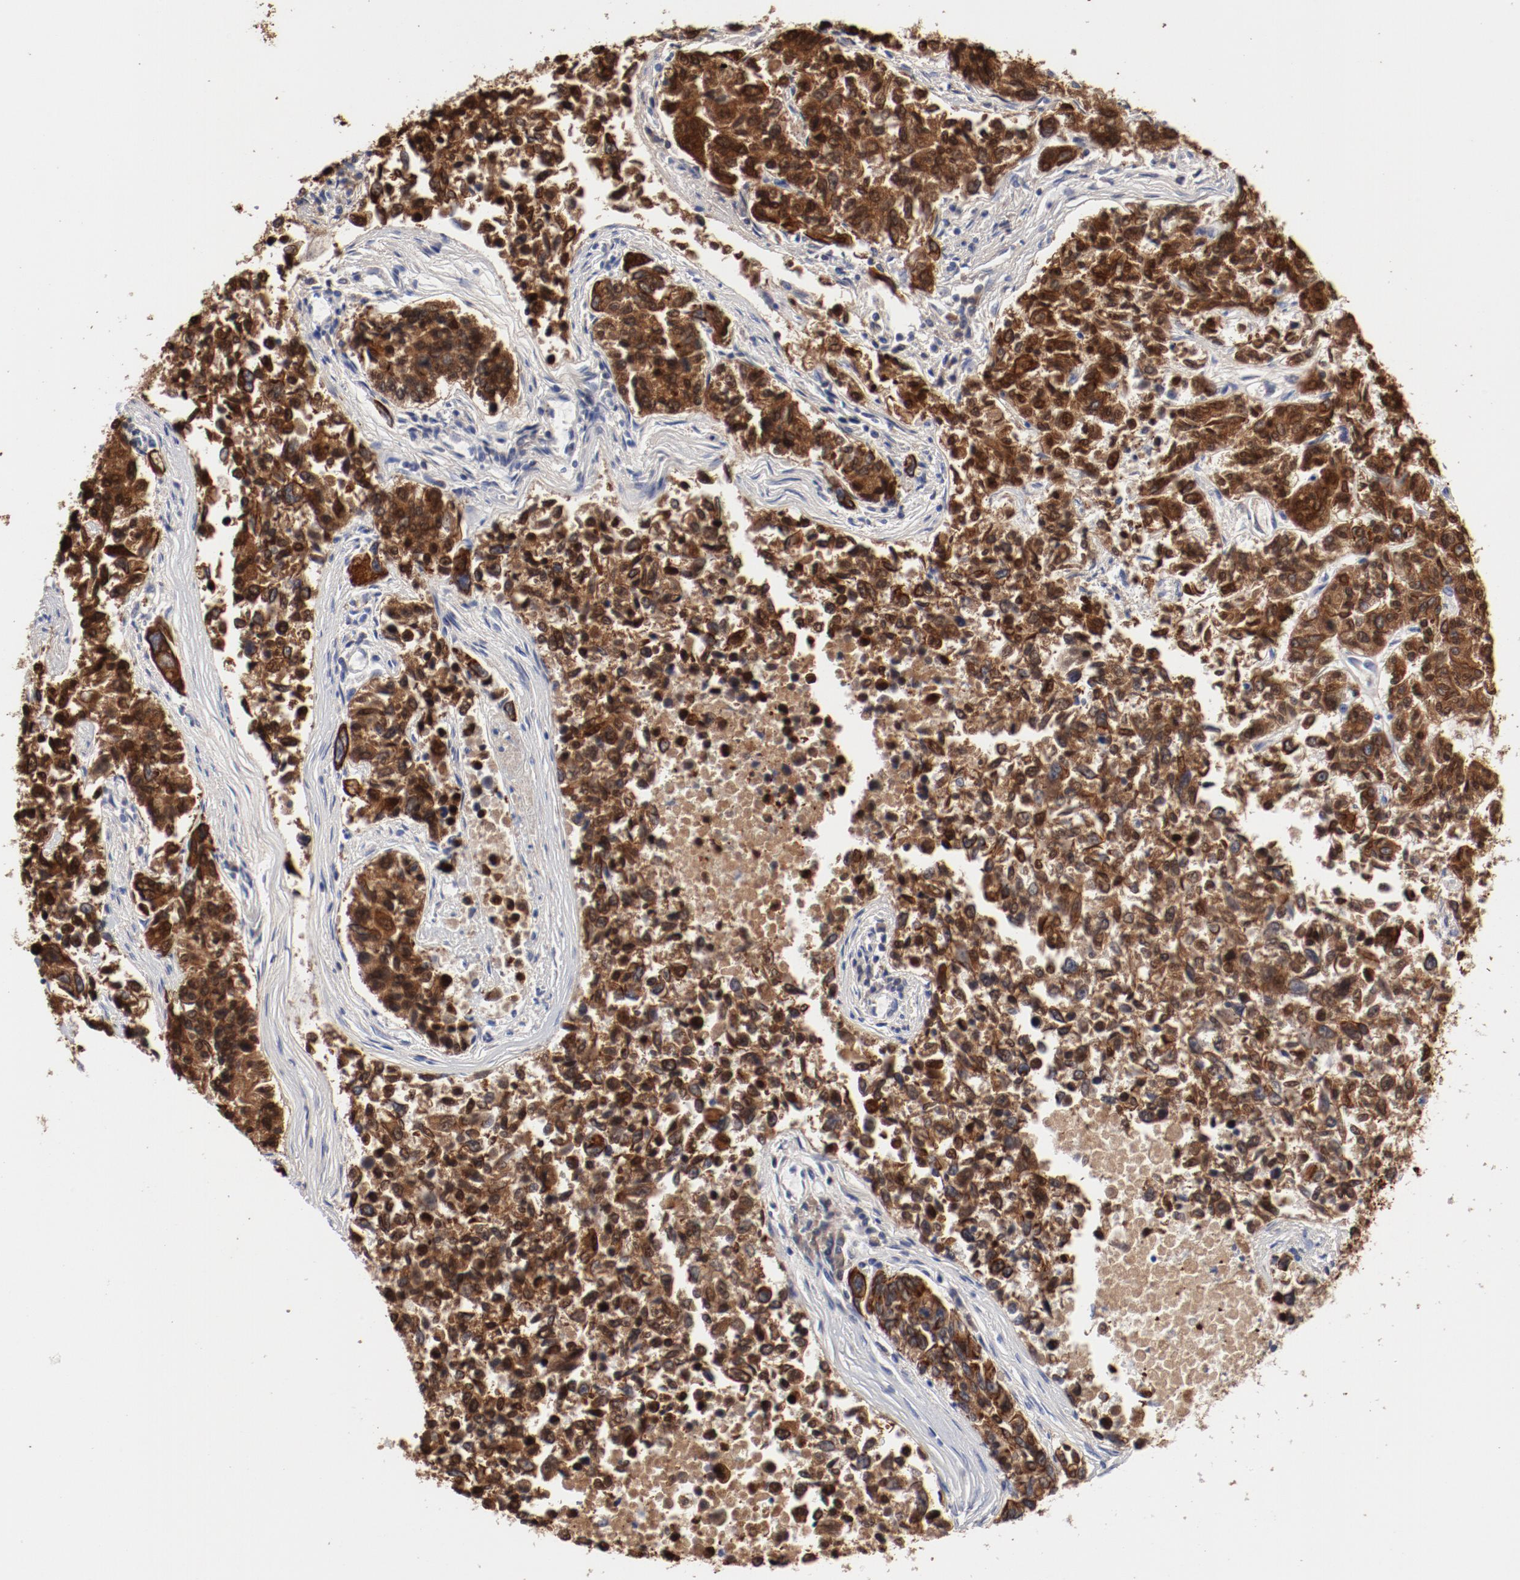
{"staining": {"intensity": "strong", "quantity": ">75%", "location": "cytoplasmic/membranous"}, "tissue": "lung cancer", "cell_type": "Tumor cells", "image_type": "cancer", "snomed": [{"axis": "morphology", "description": "Adenocarcinoma, NOS"}, {"axis": "topography", "description": "Lung"}], "caption": "Protein positivity by IHC exhibits strong cytoplasmic/membranous positivity in about >75% of tumor cells in lung adenocarcinoma. (DAB (3,3'-diaminobenzidine) IHC, brown staining for protein, blue staining for nuclei).", "gene": "TSPAN6", "patient": {"sex": "male", "age": 84}}